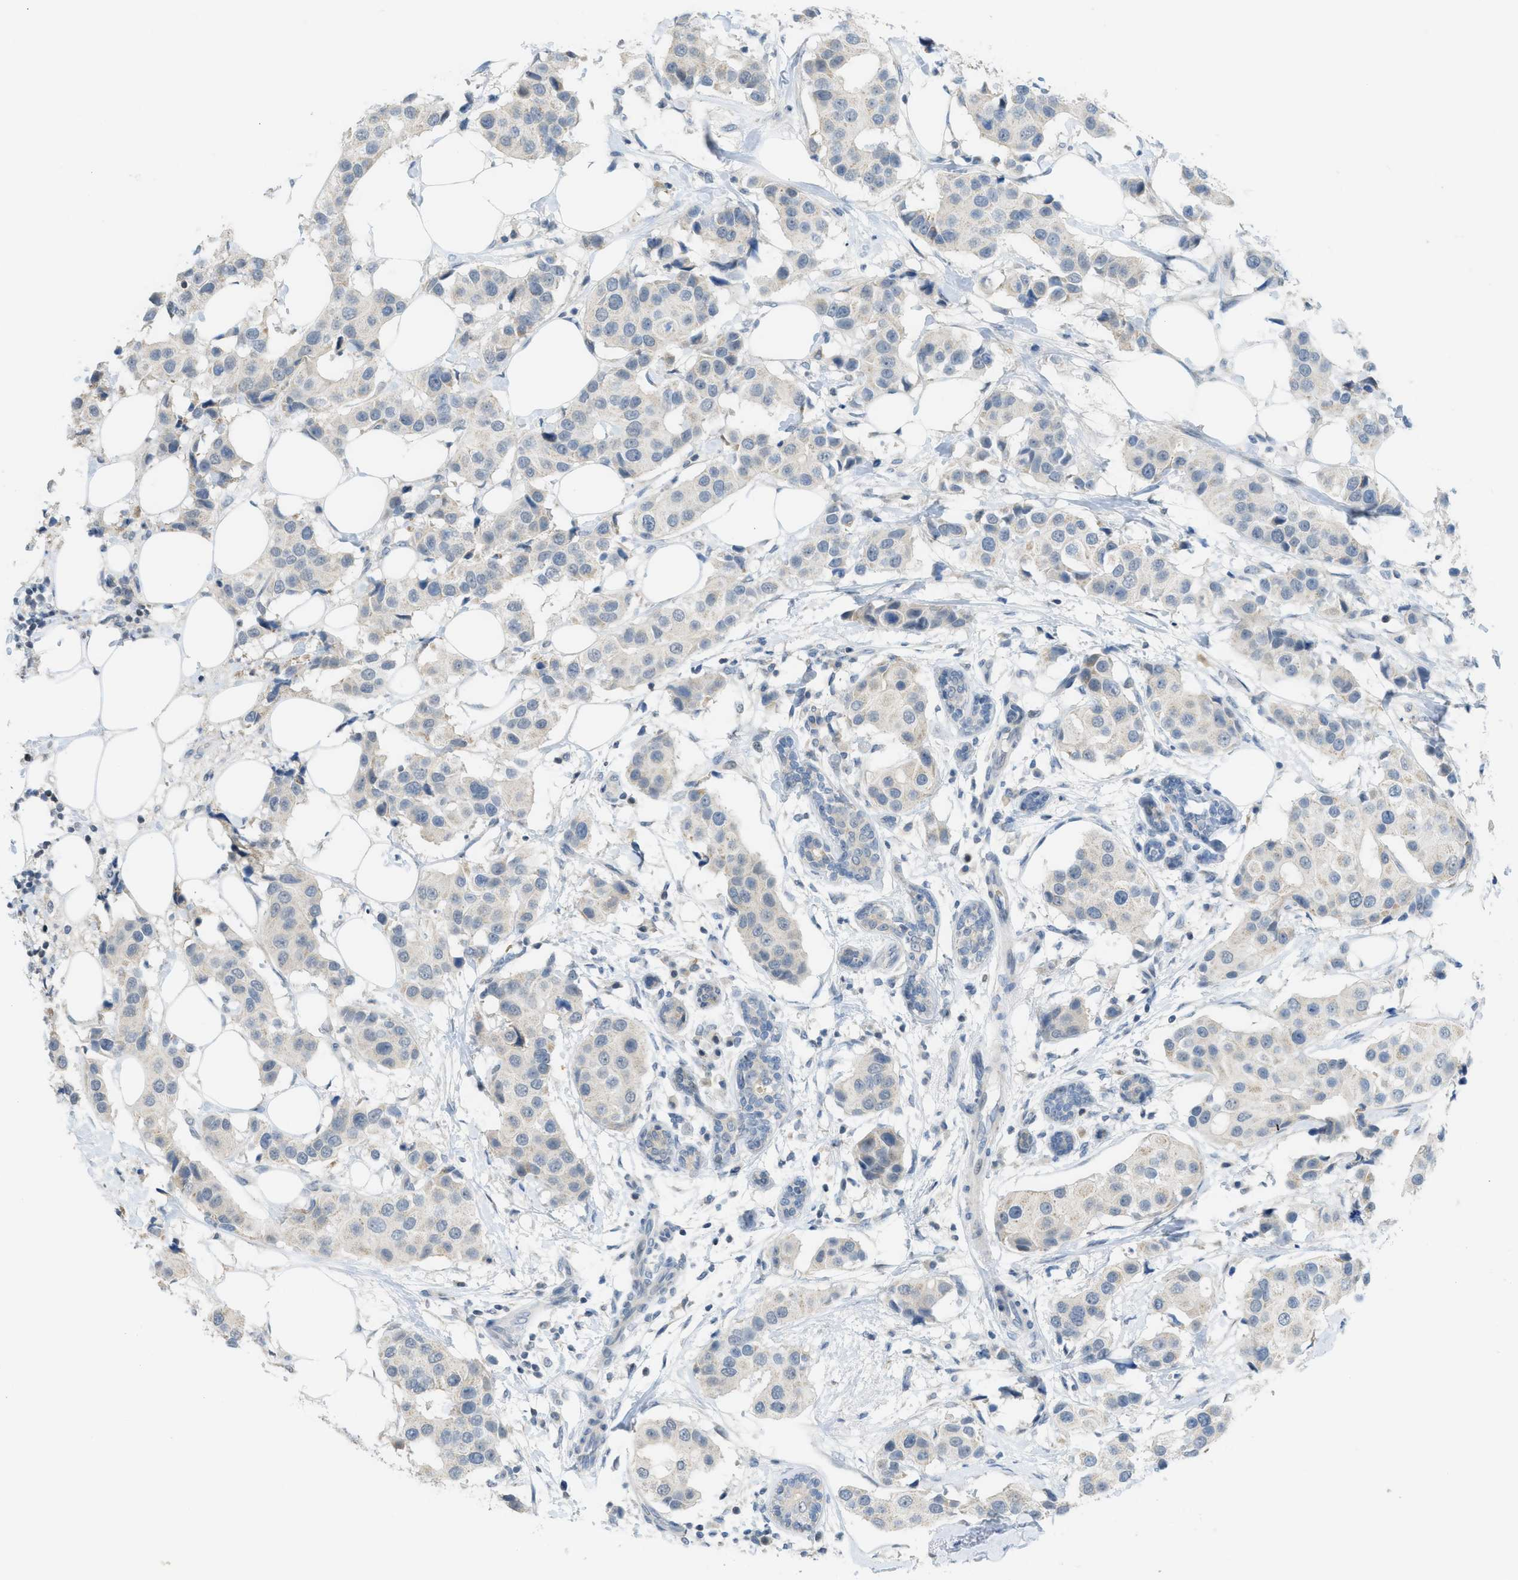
{"staining": {"intensity": "weak", "quantity": "<25%", "location": "cytoplasmic/membranous"}, "tissue": "breast cancer", "cell_type": "Tumor cells", "image_type": "cancer", "snomed": [{"axis": "morphology", "description": "Normal tissue, NOS"}, {"axis": "morphology", "description": "Duct carcinoma"}, {"axis": "topography", "description": "Breast"}], "caption": "The photomicrograph demonstrates no staining of tumor cells in breast cancer. (IHC, brightfield microscopy, high magnification).", "gene": "TXNDC2", "patient": {"sex": "female", "age": 39}}